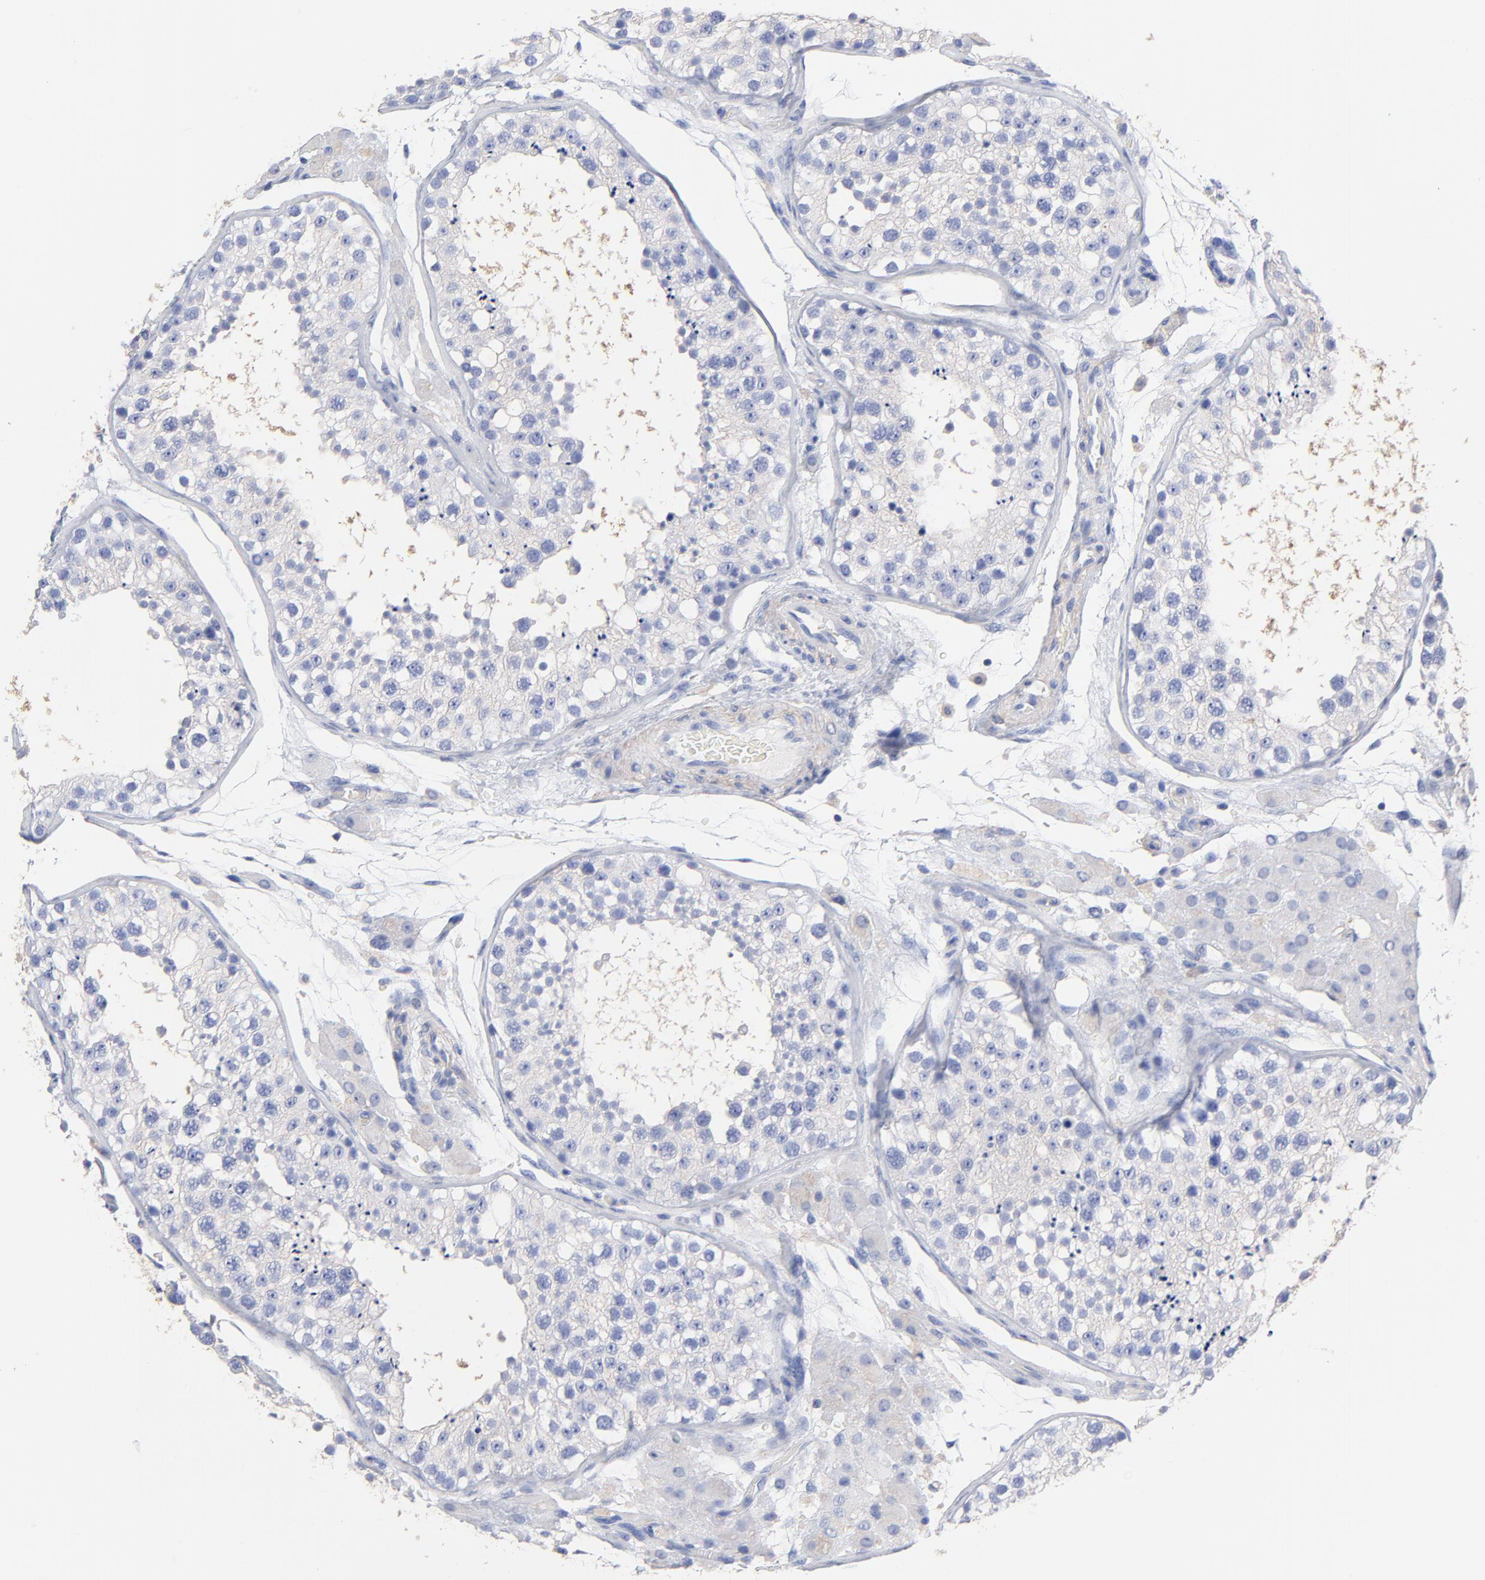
{"staining": {"intensity": "negative", "quantity": "none", "location": "none"}, "tissue": "testis", "cell_type": "Cells in seminiferous ducts", "image_type": "normal", "snomed": [{"axis": "morphology", "description": "Normal tissue, NOS"}, {"axis": "topography", "description": "Testis"}], "caption": "This image is of benign testis stained with IHC to label a protein in brown with the nuclei are counter-stained blue. There is no staining in cells in seminiferous ducts.", "gene": "ASL", "patient": {"sex": "male", "age": 26}}